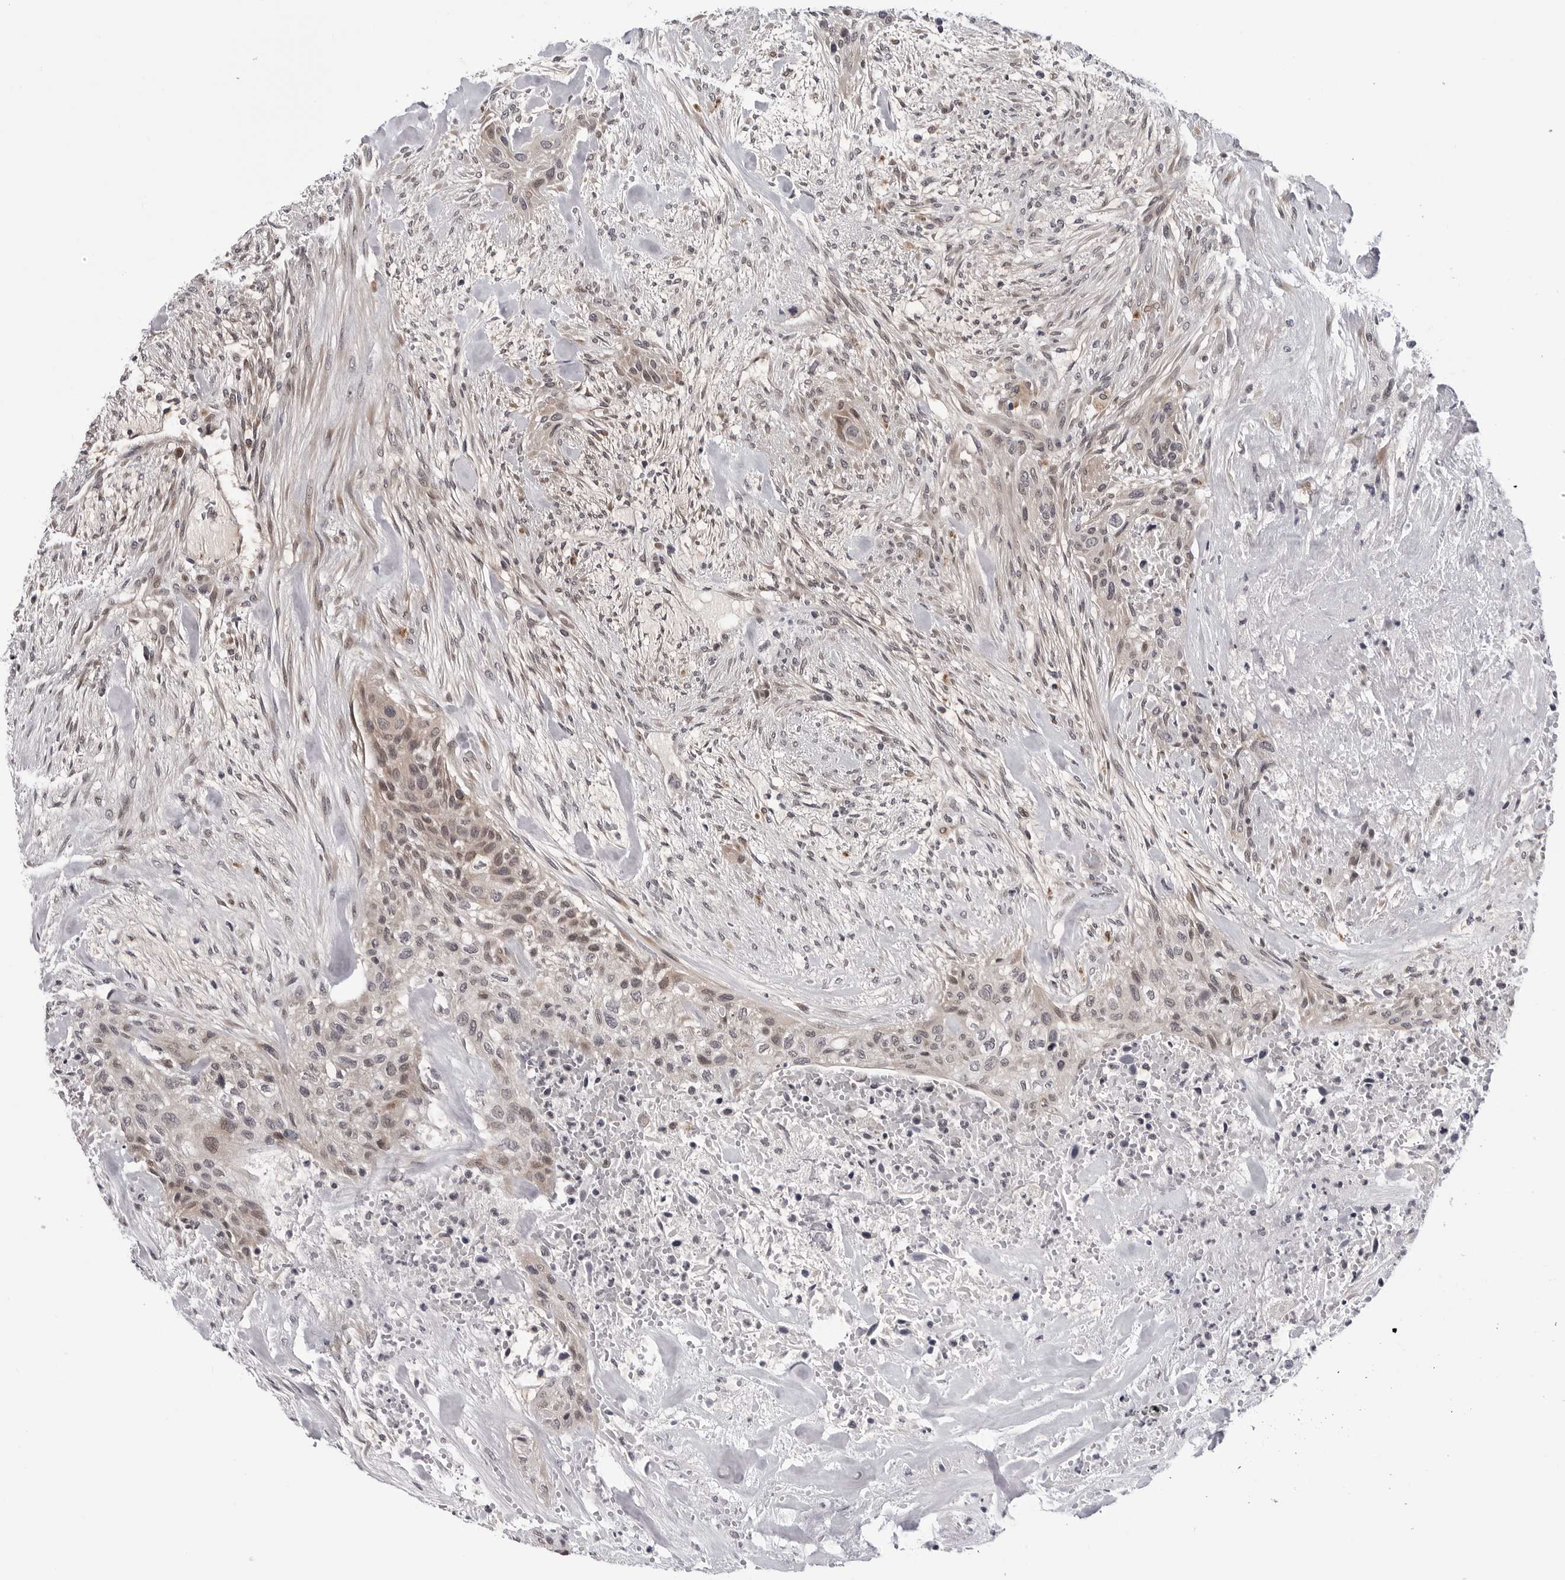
{"staining": {"intensity": "weak", "quantity": ">75%", "location": "cytoplasmic/membranous,nuclear"}, "tissue": "urothelial cancer", "cell_type": "Tumor cells", "image_type": "cancer", "snomed": [{"axis": "morphology", "description": "Urothelial carcinoma, High grade"}, {"axis": "topography", "description": "Urinary bladder"}], "caption": "Tumor cells reveal low levels of weak cytoplasmic/membranous and nuclear positivity in about >75% of cells in human urothelial cancer.", "gene": "KIAA1614", "patient": {"sex": "male", "age": 35}}